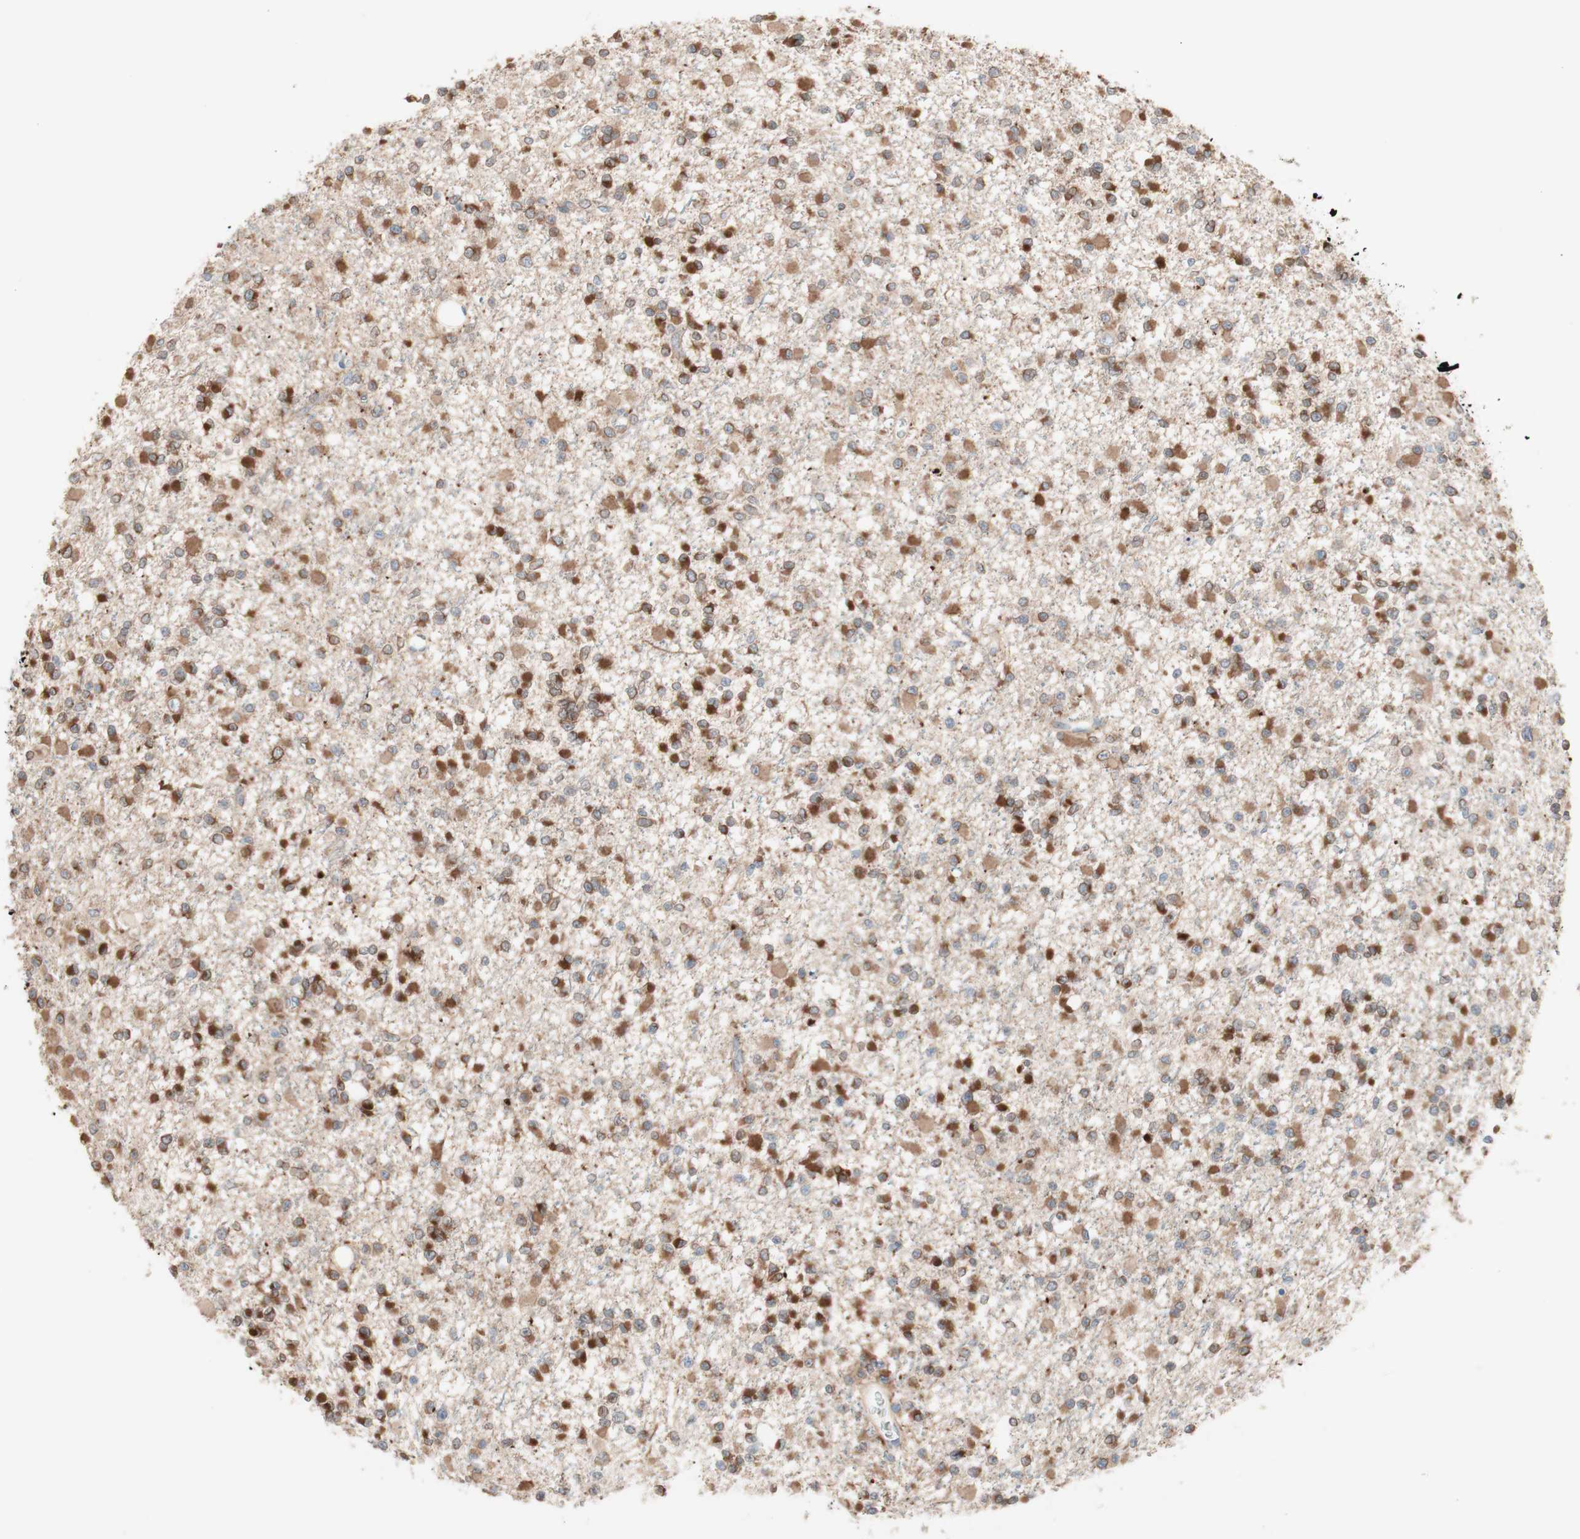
{"staining": {"intensity": "moderate", "quantity": ">75%", "location": "cytoplasmic/membranous"}, "tissue": "glioma", "cell_type": "Tumor cells", "image_type": "cancer", "snomed": [{"axis": "morphology", "description": "Glioma, malignant, Low grade"}, {"axis": "topography", "description": "Brain"}], "caption": "This micrograph shows immunohistochemistry (IHC) staining of glioma, with medium moderate cytoplasmic/membranous staining in about >75% of tumor cells.", "gene": "COMT", "patient": {"sex": "female", "age": 22}}